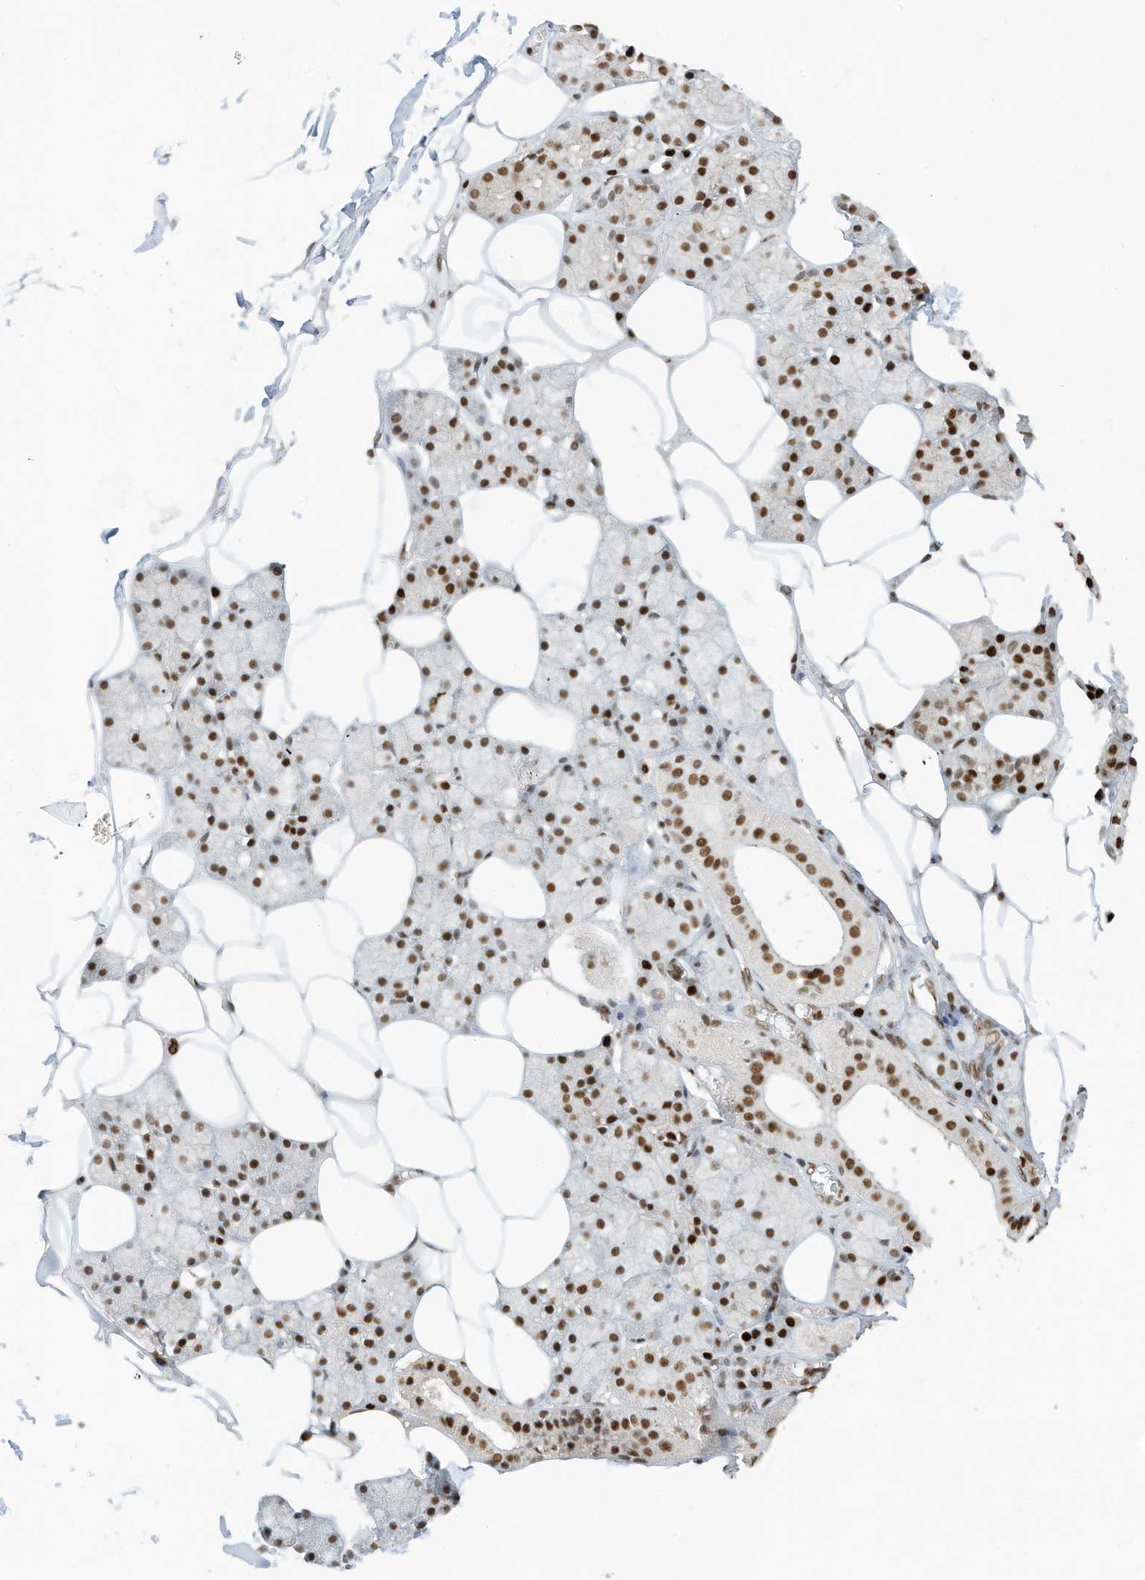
{"staining": {"intensity": "strong", "quantity": ">75%", "location": "nuclear"}, "tissue": "salivary gland", "cell_type": "Glandular cells", "image_type": "normal", "snomed": [{"axis": "morphology", "description": "Normal tissue, NOS"}, {"axis": "topography", "description": "Salivary gland"}], "caption": "The micrograph displays a brown stain indicating the presence of a protein in the nuclear of glandular cells in salivary gland.", "gene": "SAMD15", "patient": {"sex": "male", "age": 62}}